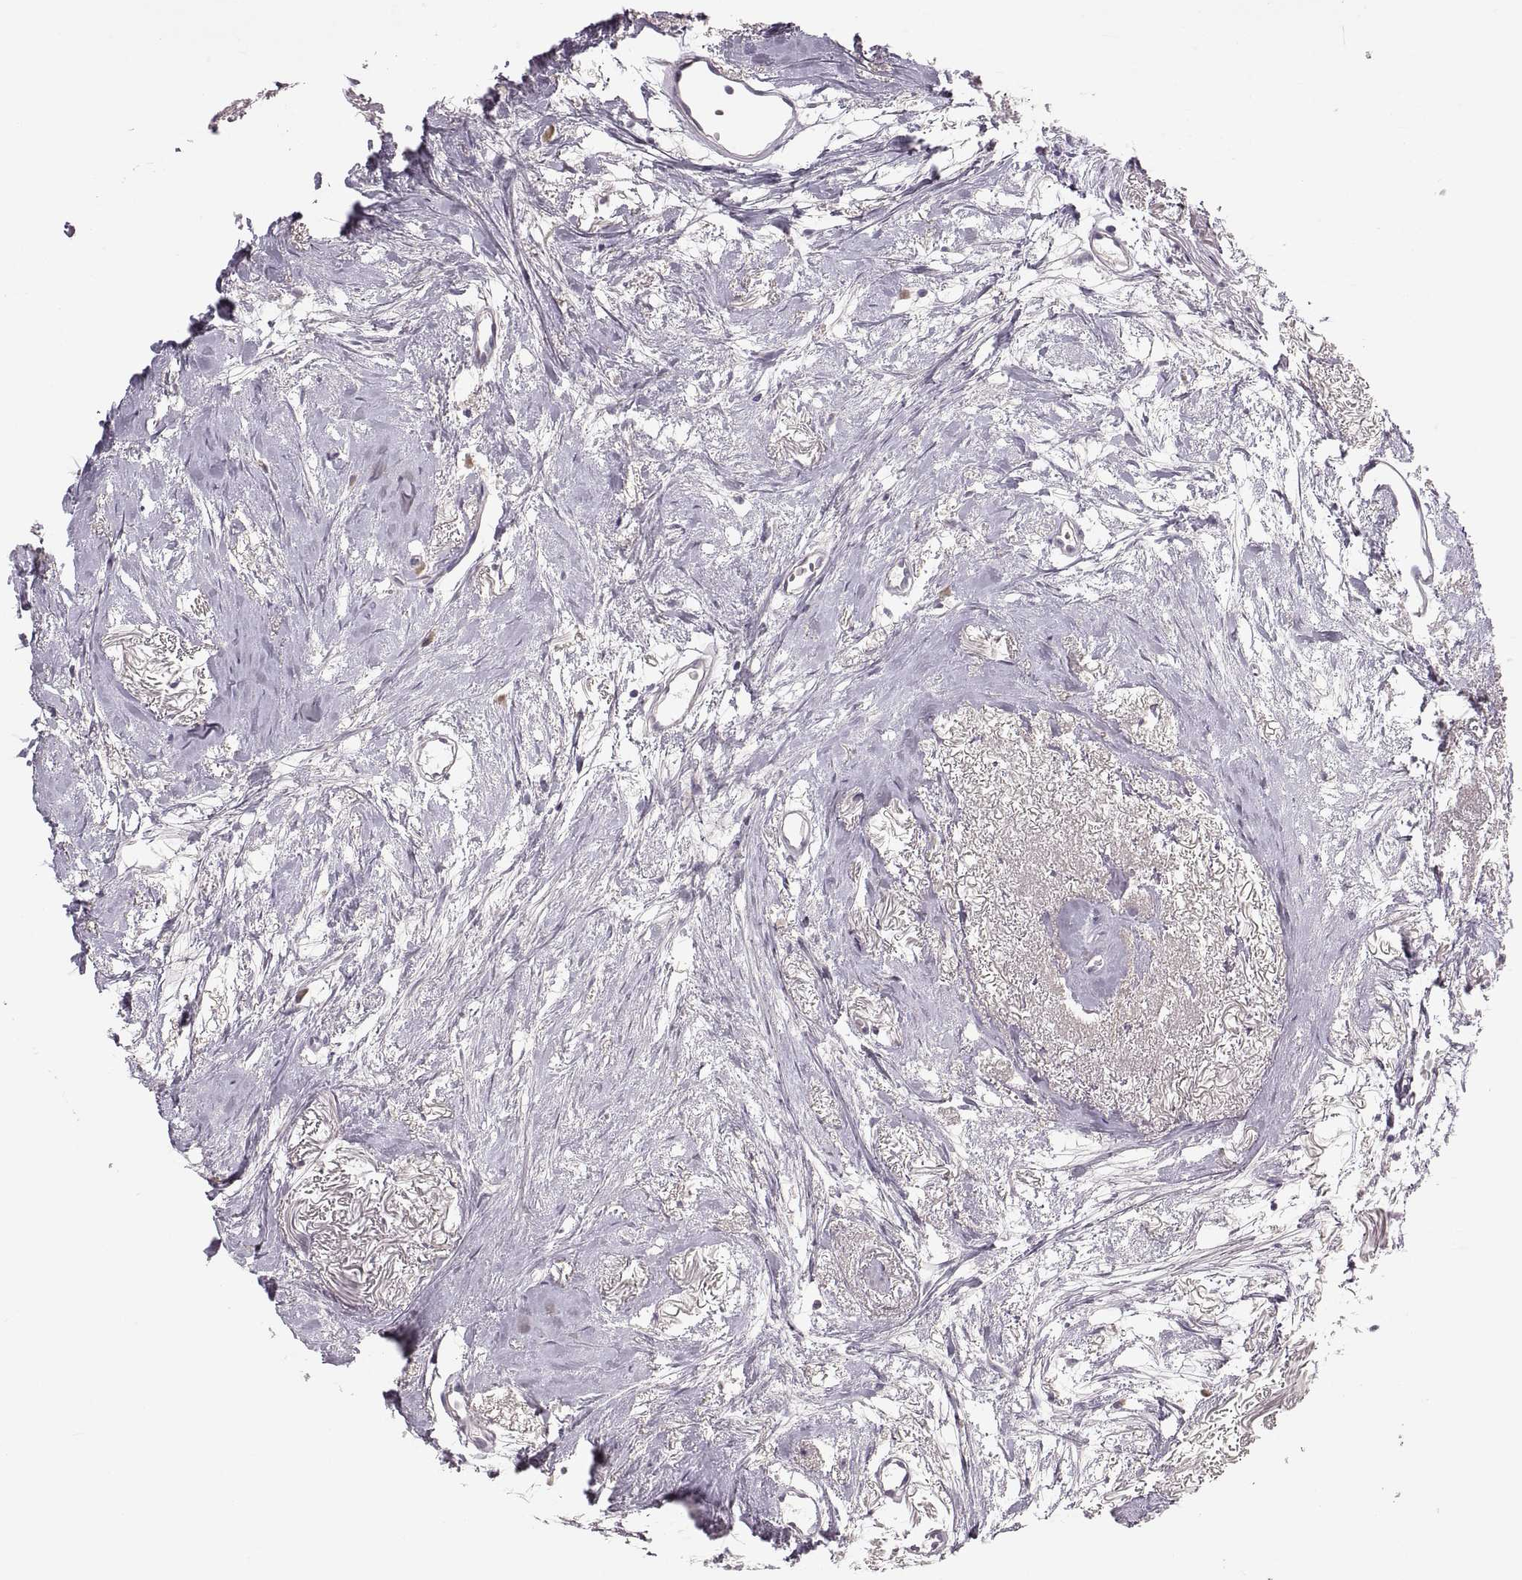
{"staining": {"intensity": "negative", "quantity": "none", "location": "none"}, "tissue": "breast cancer", "cell_type": "Tumor cells", "image_type": "cancer", "snomed": [{"axis": "morphology", "description": "Duct carcinoma"}, {"axis": "topography", "description": "Breast"}], "caption": "High magnification brightfield microscopy of invasive ductal carcinoma (breast) stained with DAB (brown) and counterstained with hematoxylin (blue): tumor cells show no significant staining. The staining was performed using DAB (3,3'-diaminobenzidine) to visualize the protein expression in brown, while the nuclei were stained in blue with hematoxylin (Magnification: 20x).", "gene": "ADH6", "patient": {"sex": "female", "age": 40}}